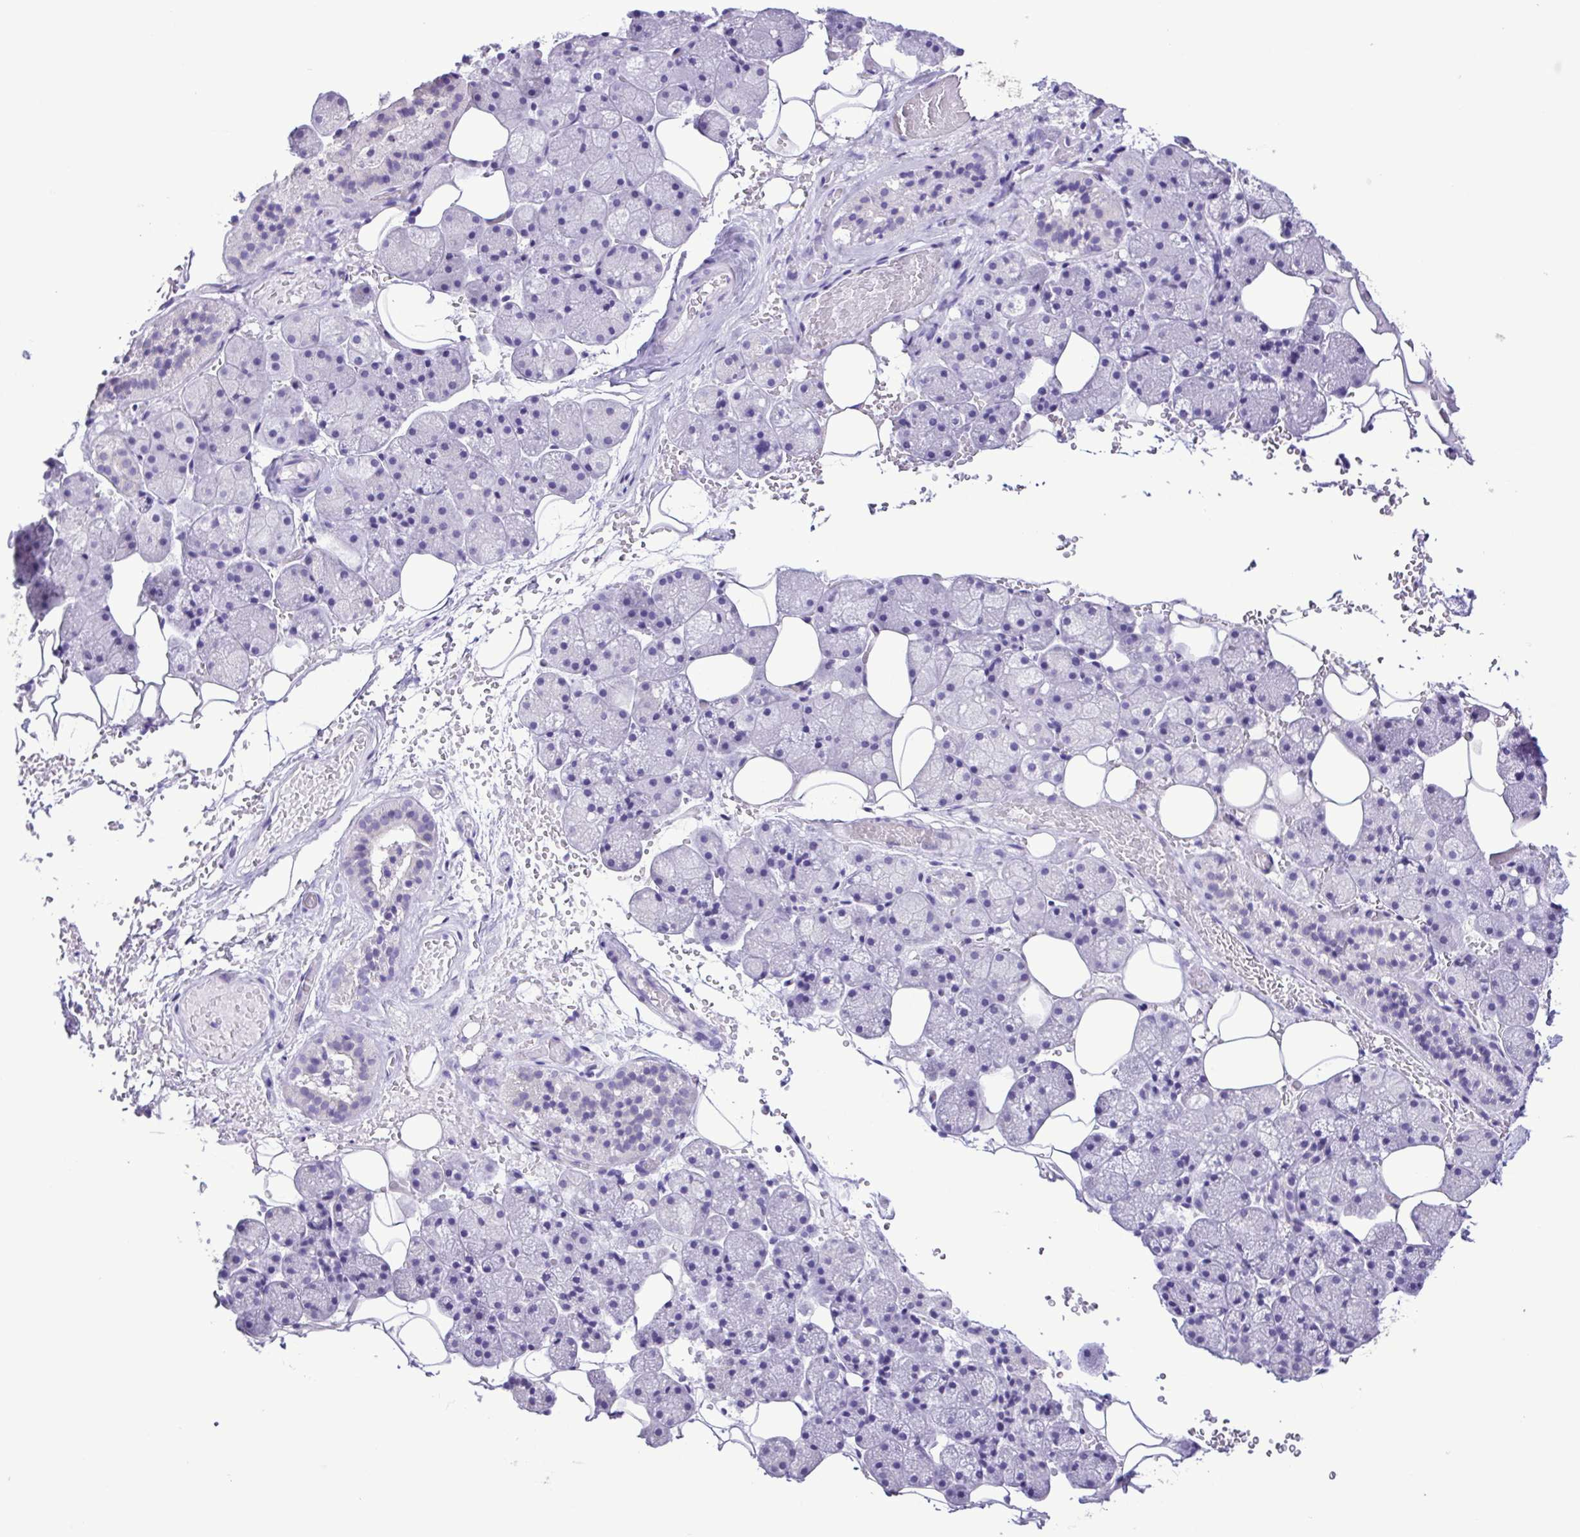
{"staining": {"intensity": "negative", "quantity": "none", "location": "none"}, "tissue": "salivary gland", "cell_type": "Glandular cells", "image_type": "normal", "snomed": [{"axis": "morphology", "description": "Normal tissue, NOS"}, {"axis": "topography", "description": "Salivary gland"}, {"axis": "topography", "description": "Peripheral nerve tissue"}], "caption": "The histopathology image demonstrates no significant staining in glandular cells of salivary gland. (DAB immunohistochemistry, high magnification).", "gene": "CBY2", "patient": {"sex": "male", "age": 38}}